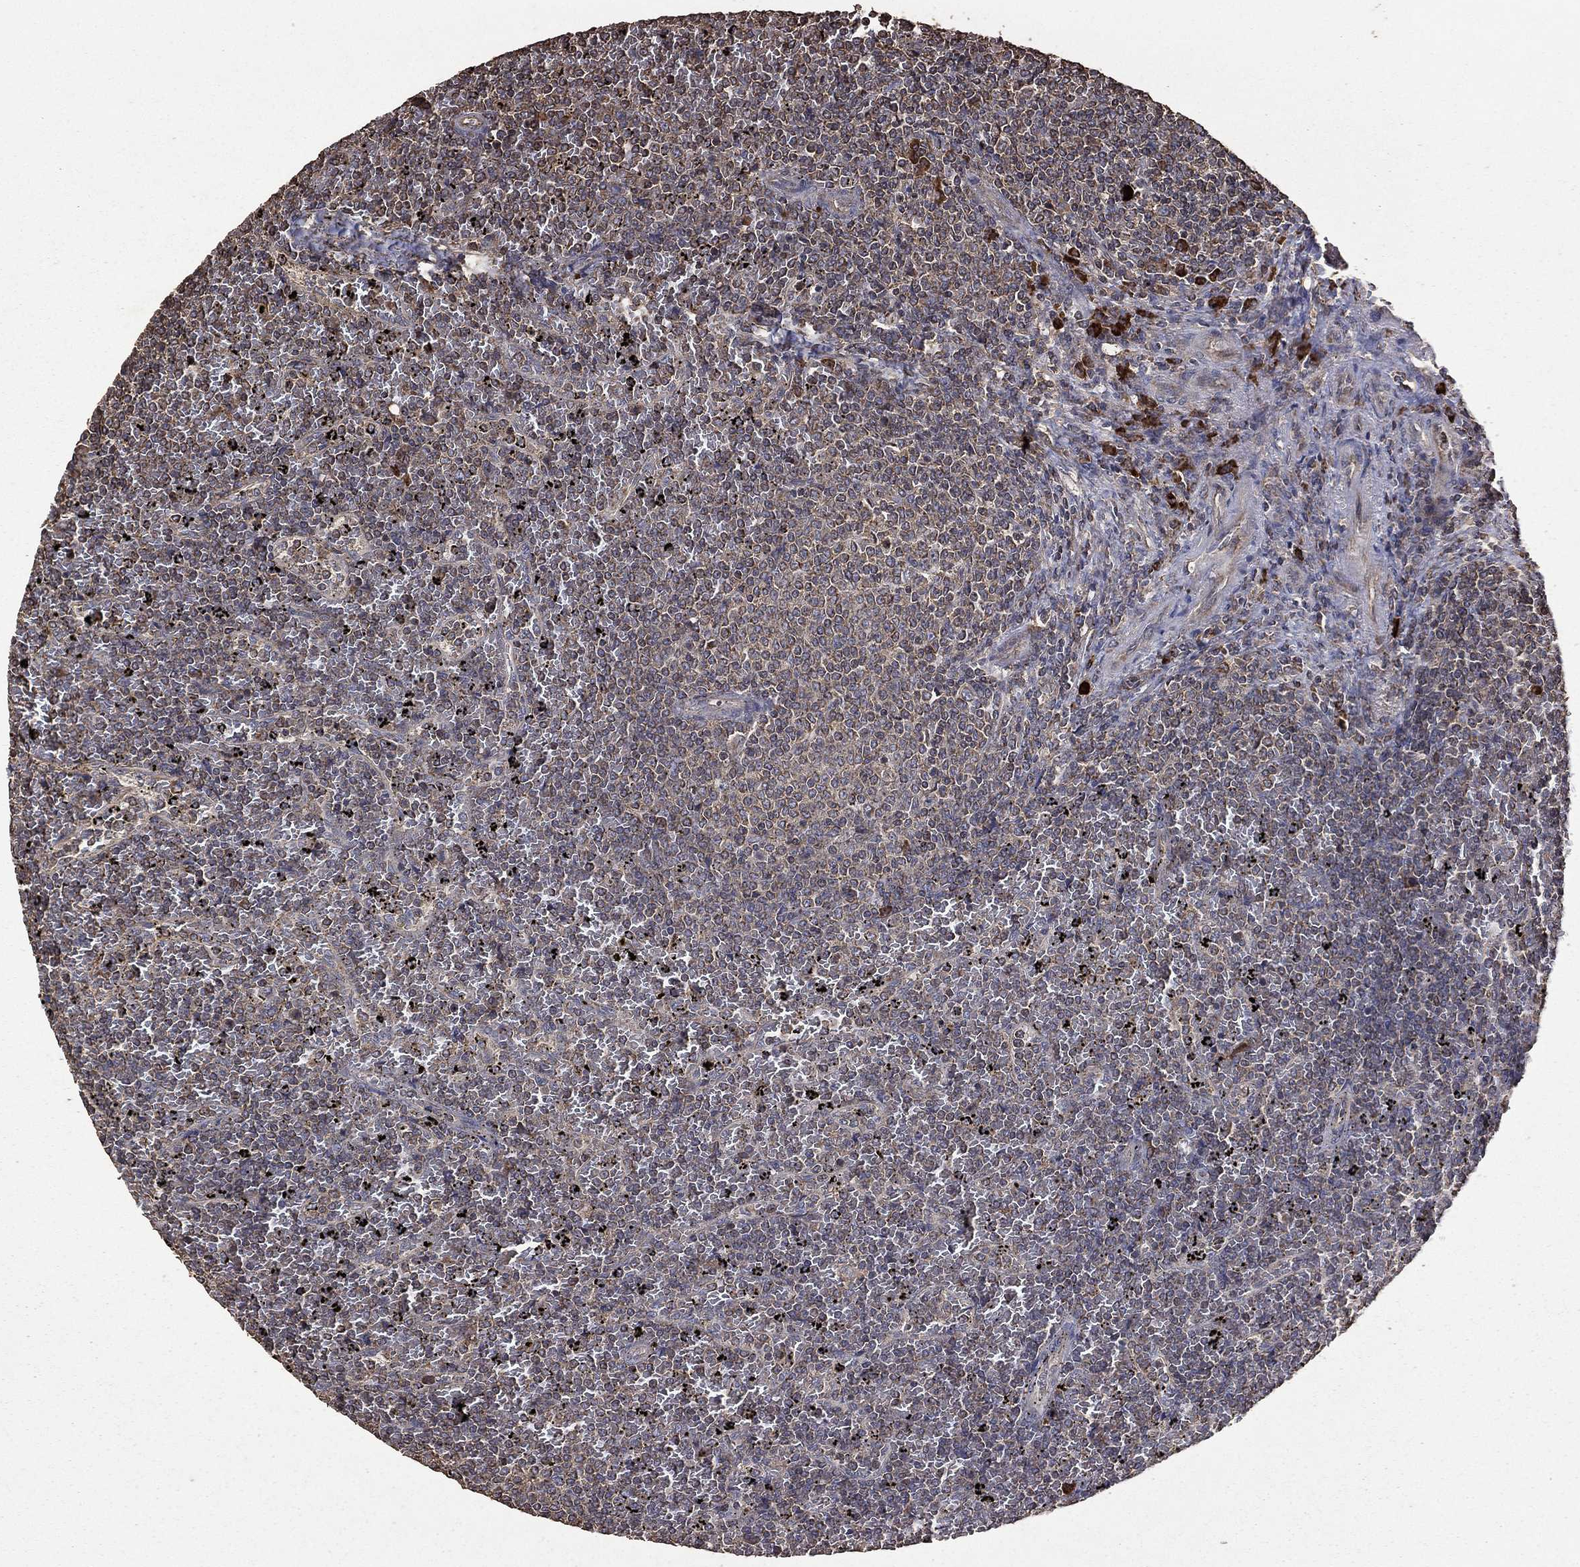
{"staining": {"intensity": "negative", "quantity": "none", "location": "none"}, "tissue": "lymphoma", "cell_type": "Tumor cells", "image_type": "cancer", "snomed": [{"axis": "morphology", "description": "Malignant lymphoma, non-Hodgkin's type, Low grade"}, {"axis": "topography", "description": "Spleen"}], "caption": "Tumor cells show no significant protein positivity in low-grade malignant lymphoma, non-Hodgkin's type.", "gene": "METTL27", "patient": {"sex": "female", "age": 77}}